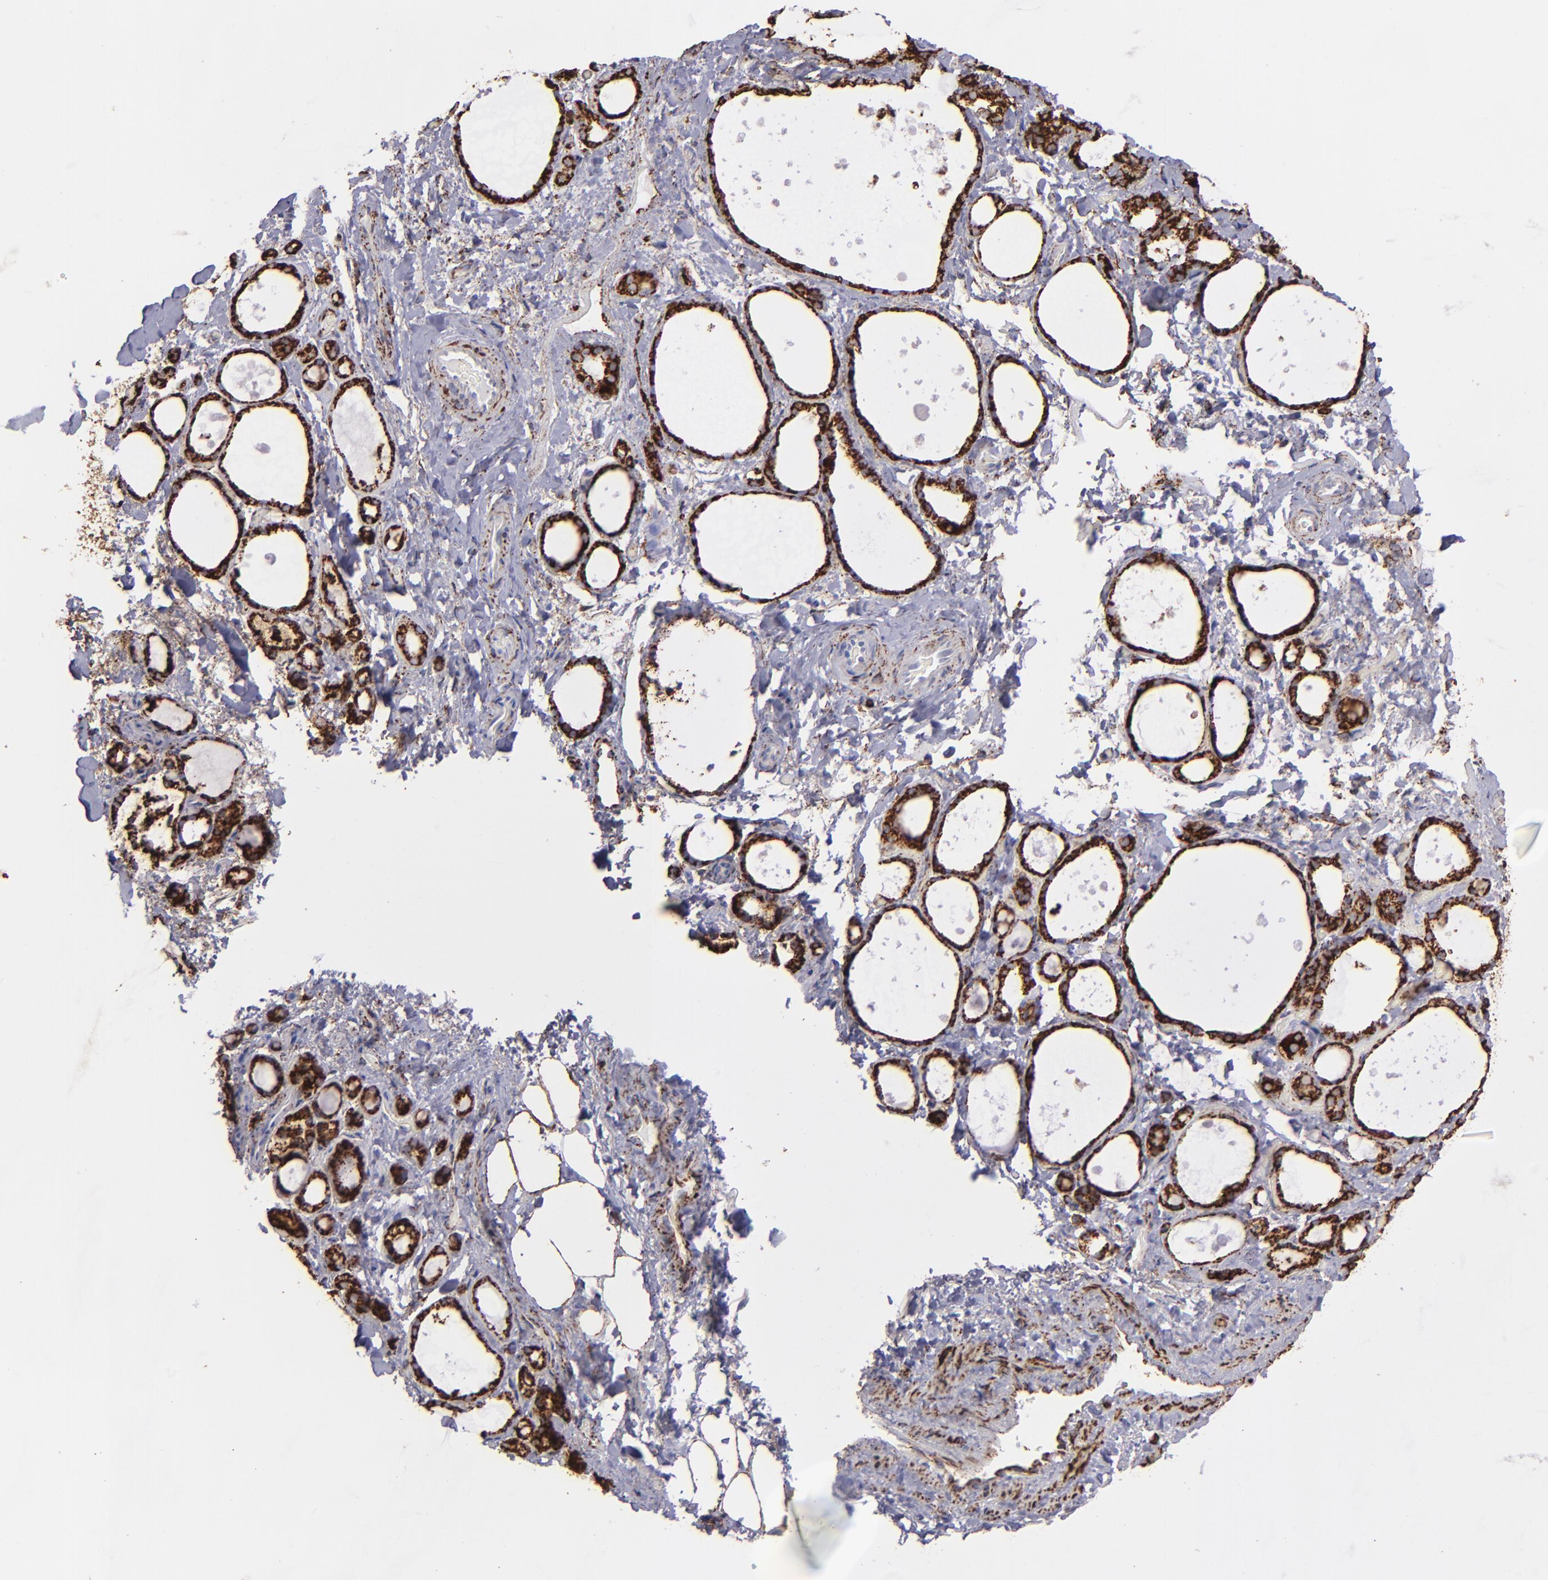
{"staining": {"intensity": "strong", "quantity": ">75%", "location": "cytoplasmic/membranous"}, "tissue": "thyroid gland", "cell_type": "Glandular cells", "image_type": "normal", "snomed": [{"axis": "morphology", "description": "Normal tissue, NOS"}, {"axis": "topography", "description": "Thyroid gland"}], "caption": "This photomicrograph reveals benign thyroid gland stained with immunohistochemistry to label a protein in brown. The cytoplasmic/membranous of glandular cells show strong positivity for the protein. Nuclei are counter-stained blue.", "gene": "MAOB", "patient": {"sex": "female", "age": 75}}